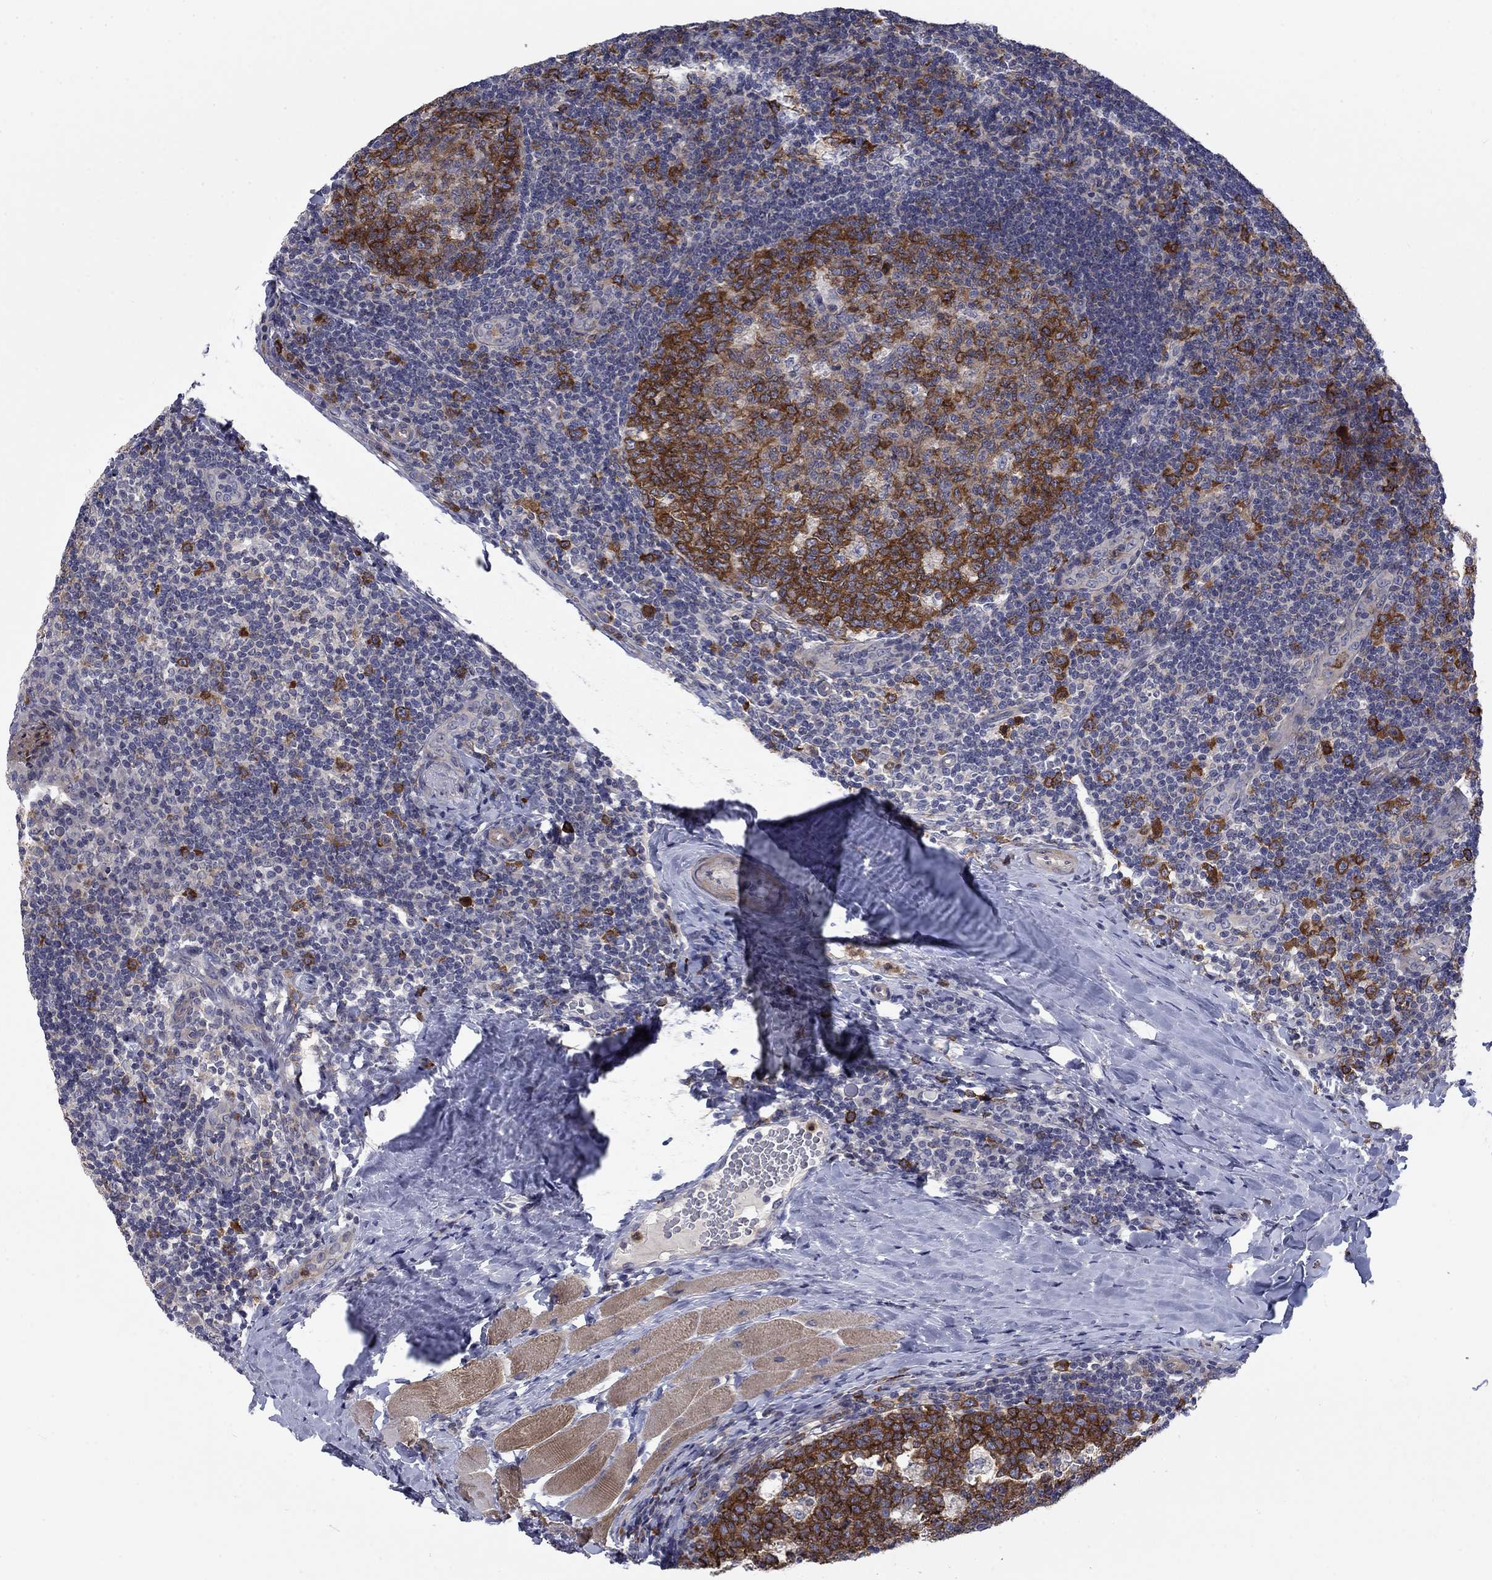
{"staining": {"intensity": "moderate", "quantity": ">75%", "location": "cytoplasmic/membranous"}, "tissue": "tonsil", "cell_type": "Germinal center cells", "image_type": "normal", "snomed": [{"axis": "morphology", "description": "Normal tissue, NOS"}, {"axis": "topography", "description": "Tonsil"}], "caption": "Human tonsil stained for a protein (brown) reveals moderate cytoplasmic/membranous positive positivity in about >75% of germinal center cells.", "gene": "KIF15", "patient": {"sex": "male", "age": 17}}